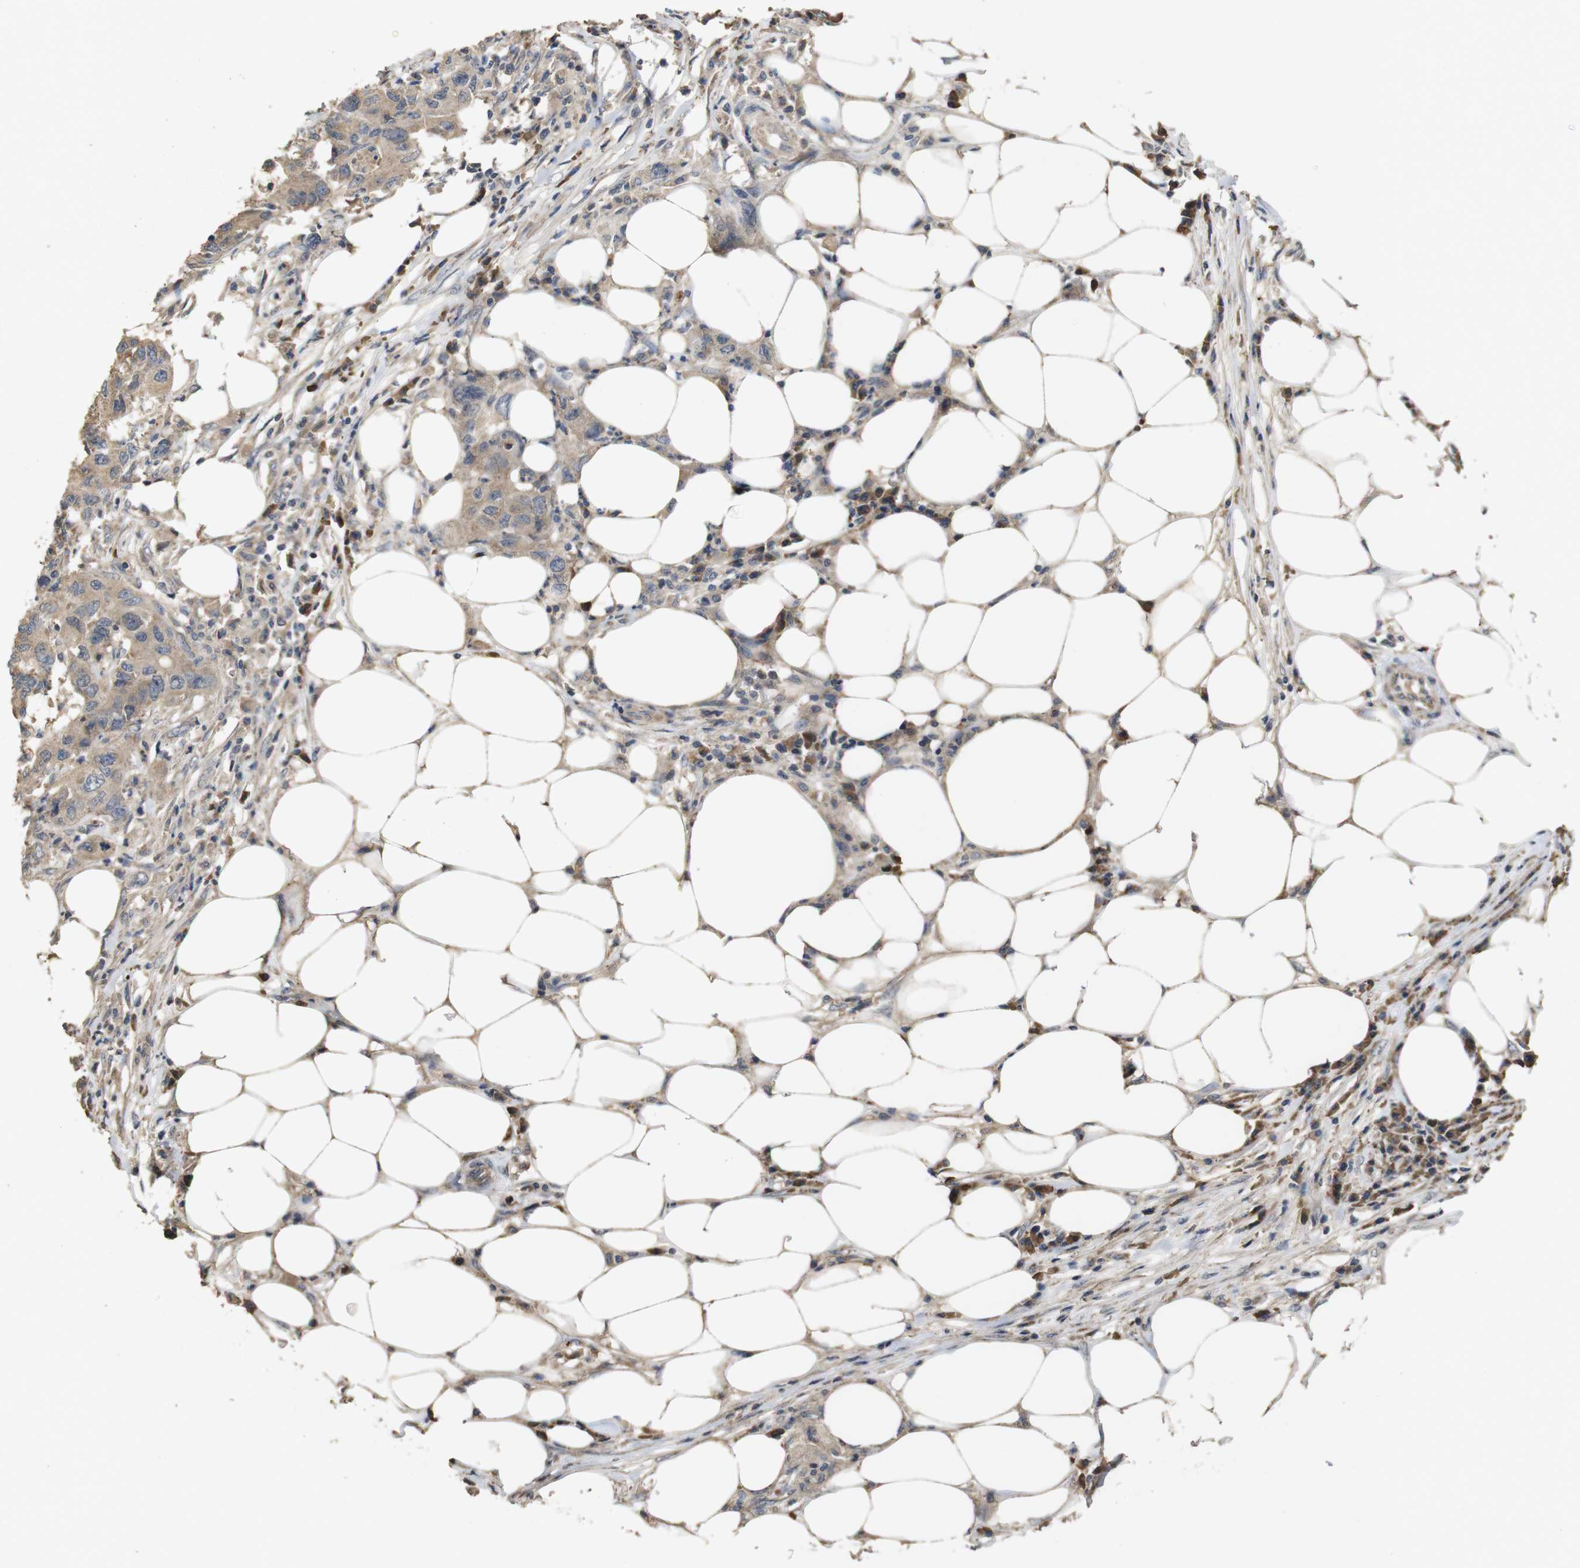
{"staining": {"intensity": "weak", "quantity": ">75%", "location": "cytoplasmic/membranous"}, "tissue": "colorectal cancer", "cell_type": "Tumor cells", "image_type": "cancer", "snomed": [{"axis": "morphology", "description": "Adenocarcinoma, NOS"}, {"axis": "topography", "description": "Colon"}], "caption": "IHC micrograph of human colorectal cancer stained for a protein (brown), which shows low levels of weak cytoplasmic/membranous positivity in about >75% of tumor cells.", "gene": "PCDHB10", "patient": {"sex": "male", "age": 71}}